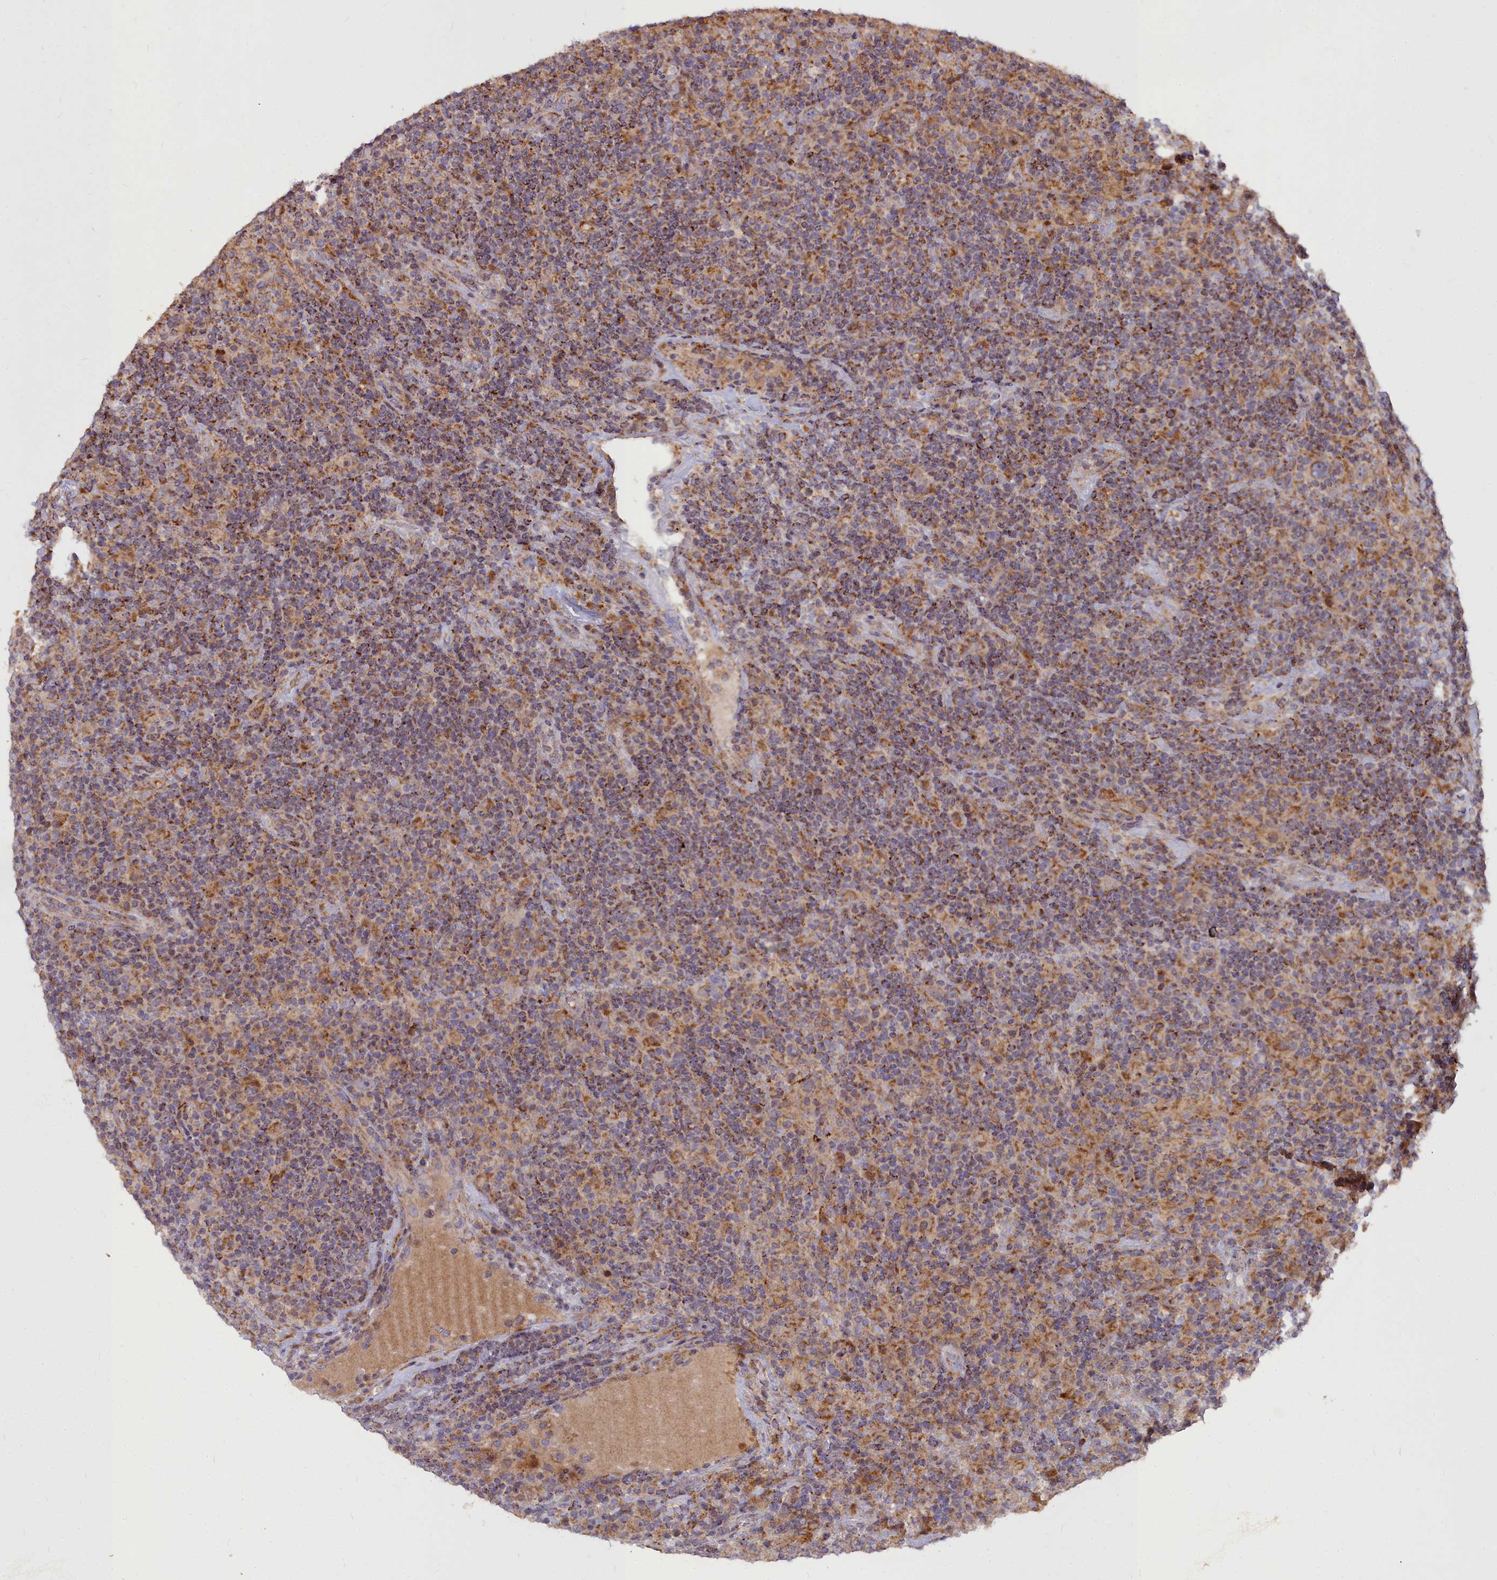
{"staining": {"intensity": "moderate", "quantity": ">75%", "location": "cytoplasmic/membranous"}, "tissue": "lymphoma", "cell_type": "Tumor cells", "image_type": "cancer", "snomed": [{"axis": "morphology", "description": "Hodgkin's disease, NOS"}, {"axis": "topography", "description": "Lymph node"}], "caption": "Brown immunohistochemical staining in human lymphoma demonstrates moderate cytoplasmic/membranous staining in about >75% of tumor cells.", "gene": "COX11", "patient": {"sex": "male", "age": 70}}